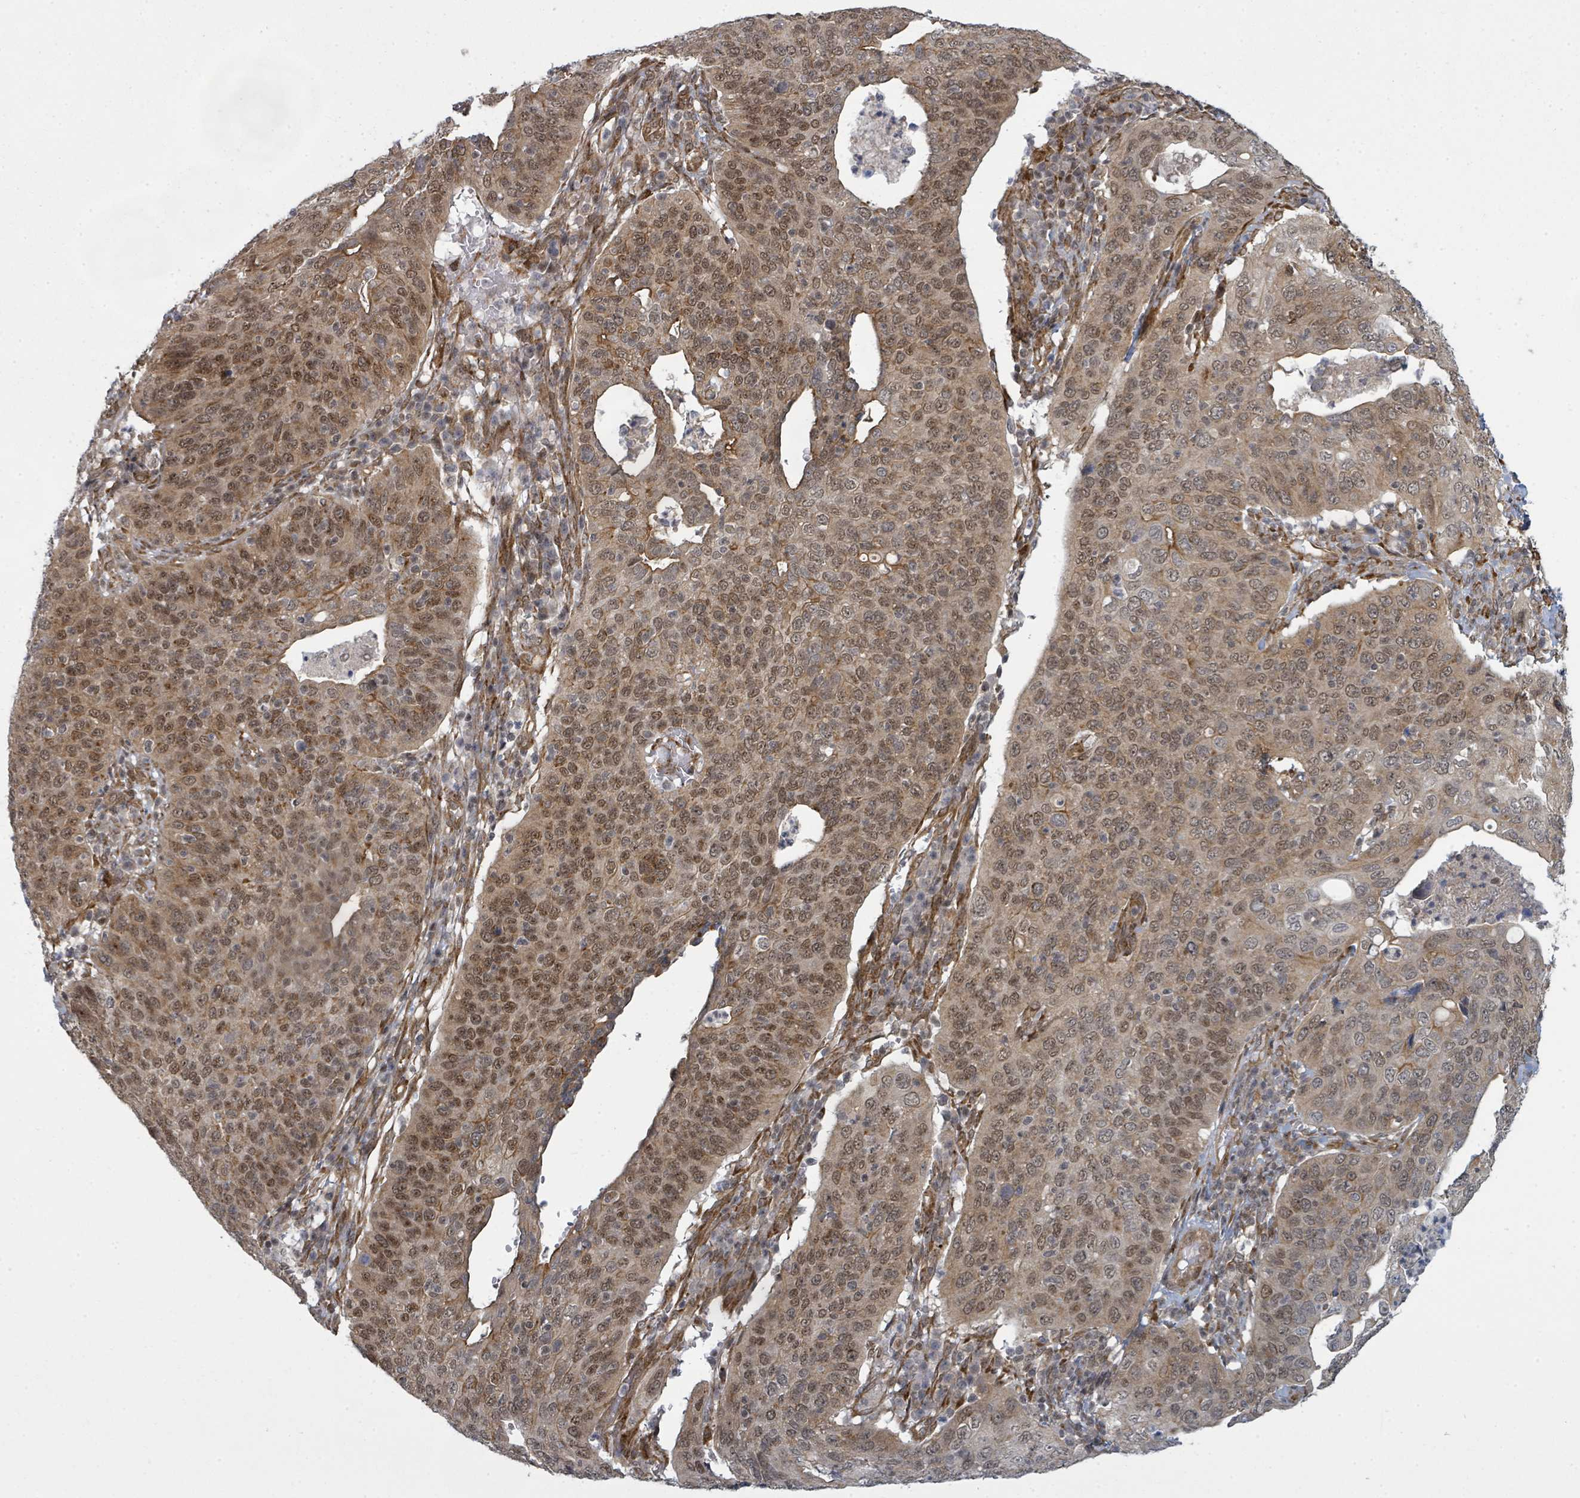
{"staining": {"intensity": "moderate", "quantity": ">75%", "location": "nuclear"}, "tissue": "cervical cancer", "cell_type": "Tumor cells", "image_type": "cancer", "snomed": [{"axis": "morphology", "description": "Squamous cell carcinoma, NOS"}, {"axis": "topography", "description": "Cervix"}], "caption": "Brown immunohistochemical staining in human cervical squamous cell carcinoma exhibits moderate nuclear expression in about >75% of tumor cells.", "gene": "PSMG2", "patient": {"sex": "female", "age": 36}}